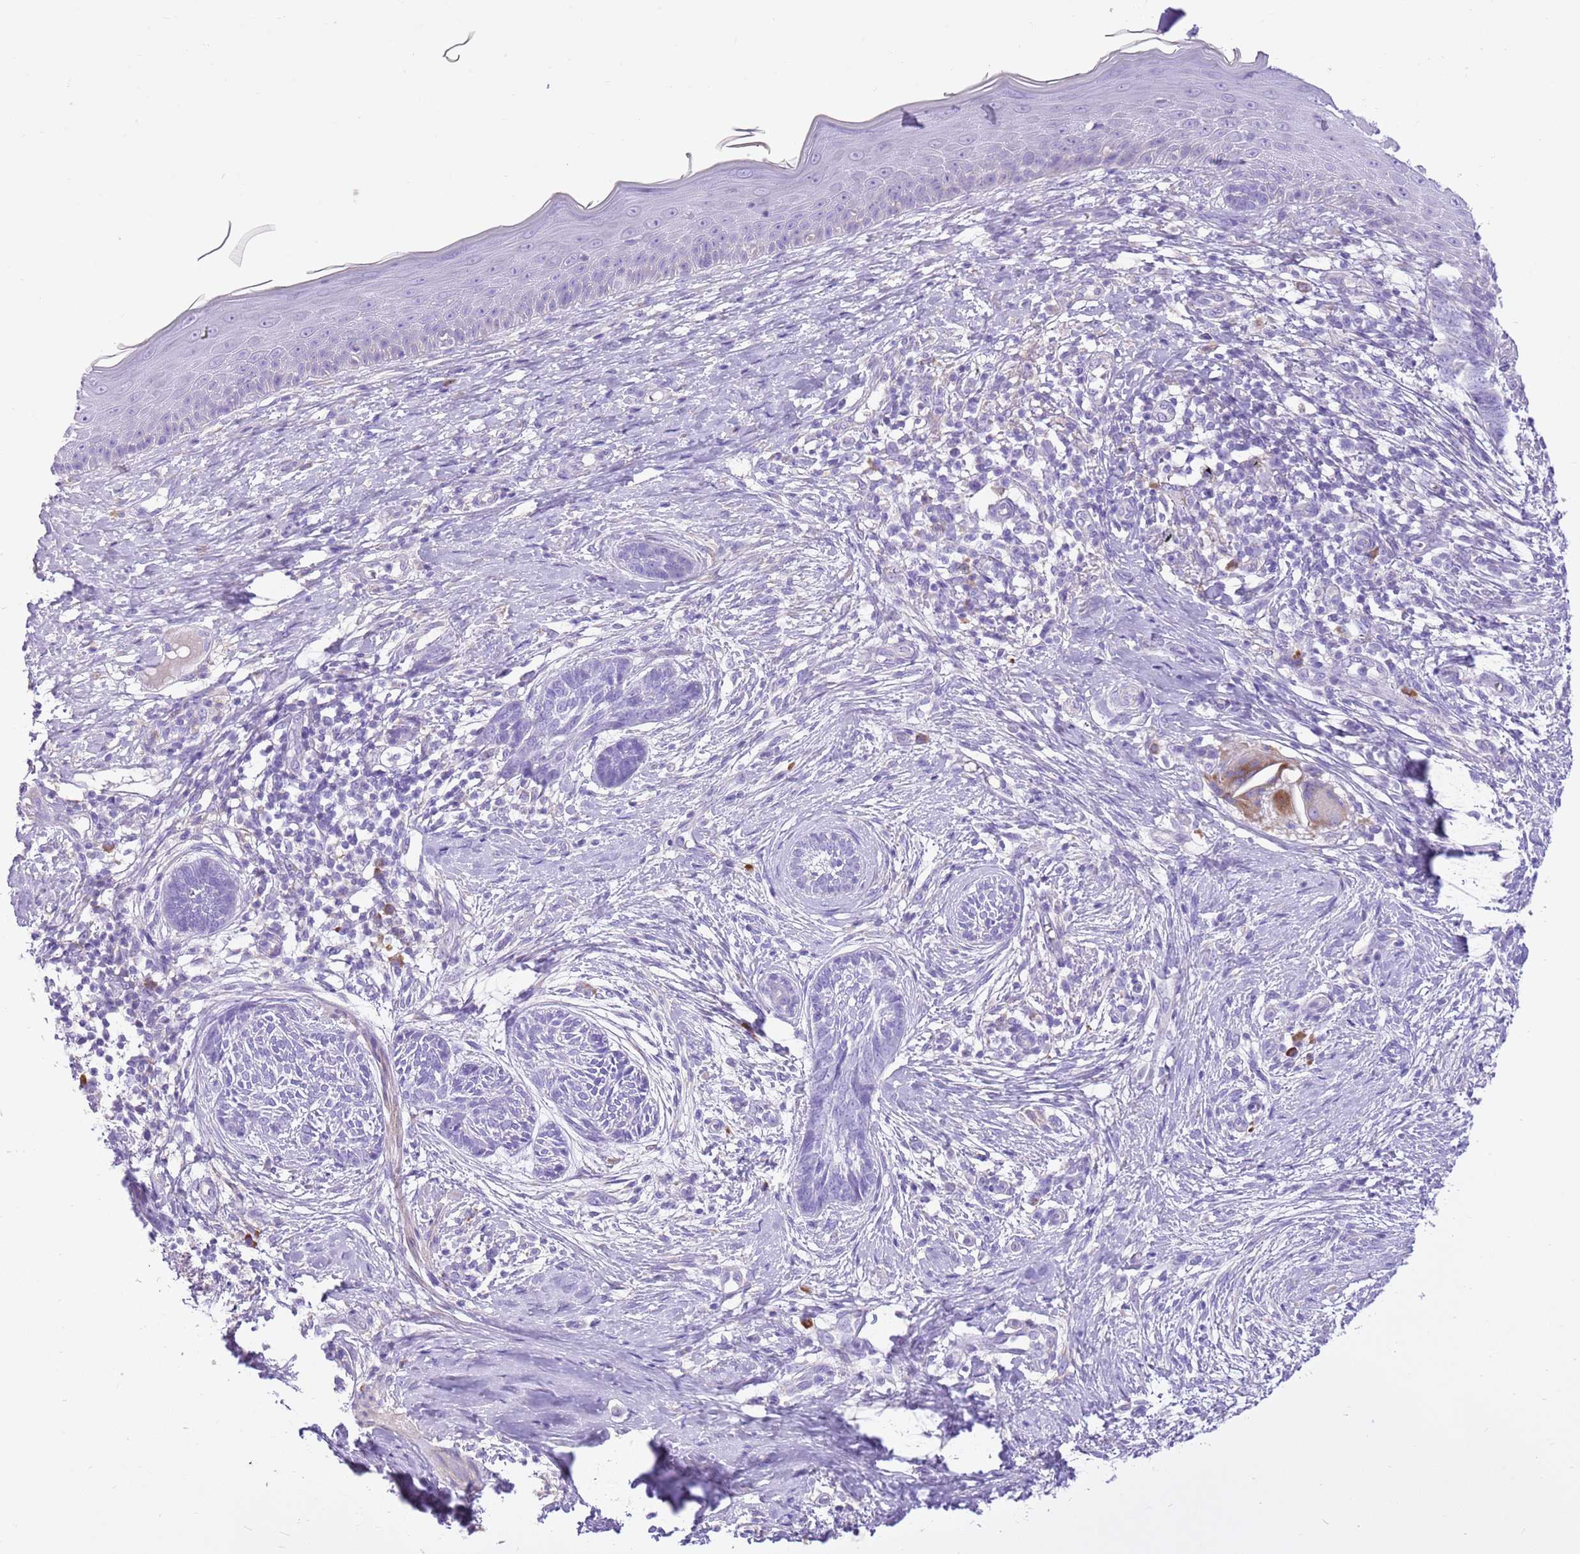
{"staining": {"intensity": "negative", "quantity": "none", "location": "none"}, "tissue": "skin cancer", "cell_type": "Tumor cells", "image_type": "cancer", "snomed": [{"axis": "morphology", "description": "Basal cell carcinoma"}, {"axis": "topography", "description": "Skin"}], "caption": "Human basal cell carcinoma (skin) stained for a protein using immunohistochemistry (IHC) reveals no expression in tumor cells.", "gene": "AAR2", "patient": {"sex": "male", "age": 73}}